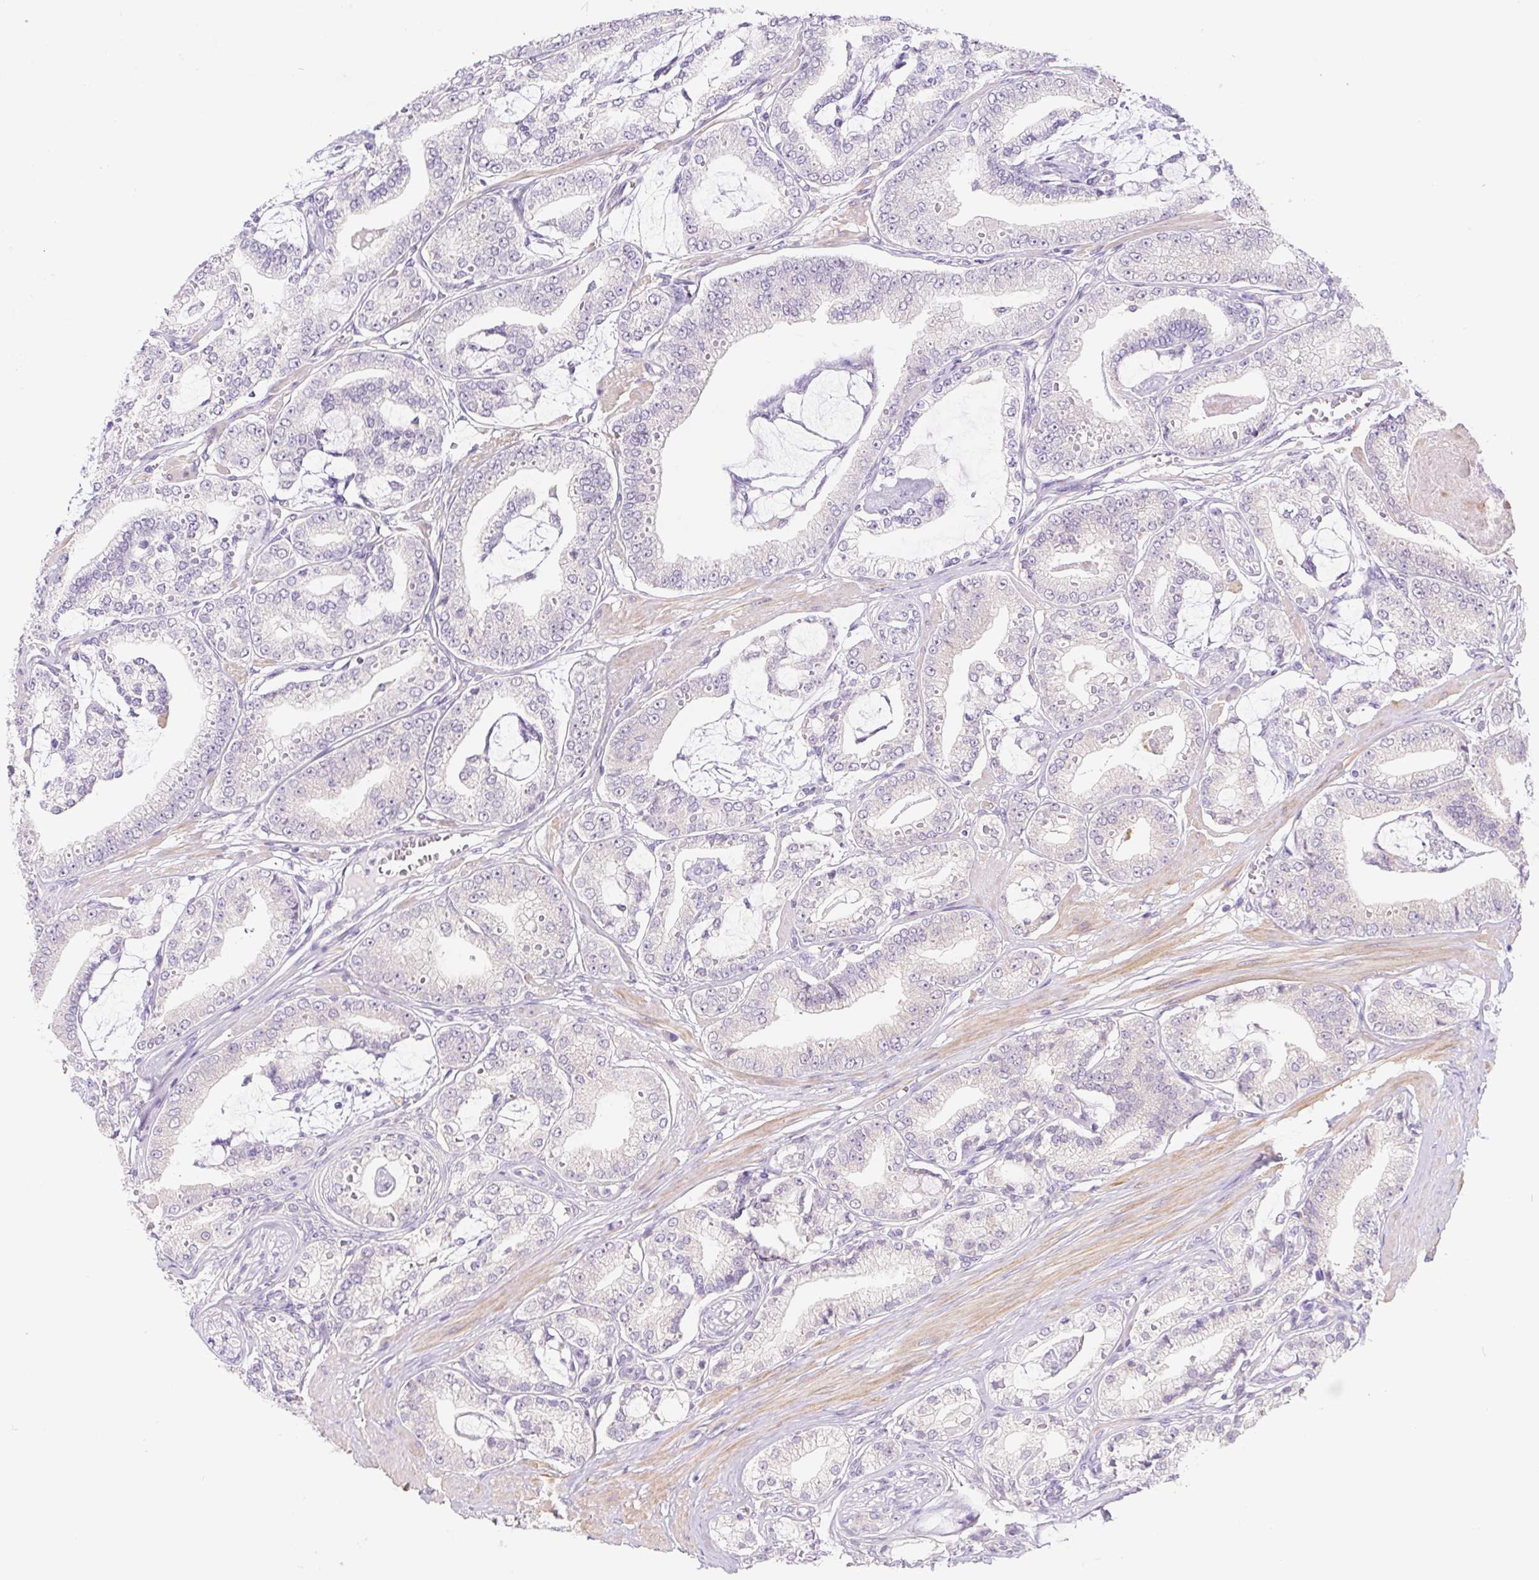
{"staining": {"intensity": "negative", "quantity": "none", "location": "none"}, "tissue": "prostate cancer", "cell_type": "Tumor cells", "image_type": "cancer", "snomed": [{"axis": "morphology", "description": "Adenocarcinoma, High grade"}, {"axis": "topography", "description": "Prostate"}], "caption": "The IHC micrograph has no significant expression in tumor cells of prostate cancer (adenocarcinoma (high-grade)) tissue.", "gene": "DYNC2LI1", "patient": {"sex": "male", "age": 71}}